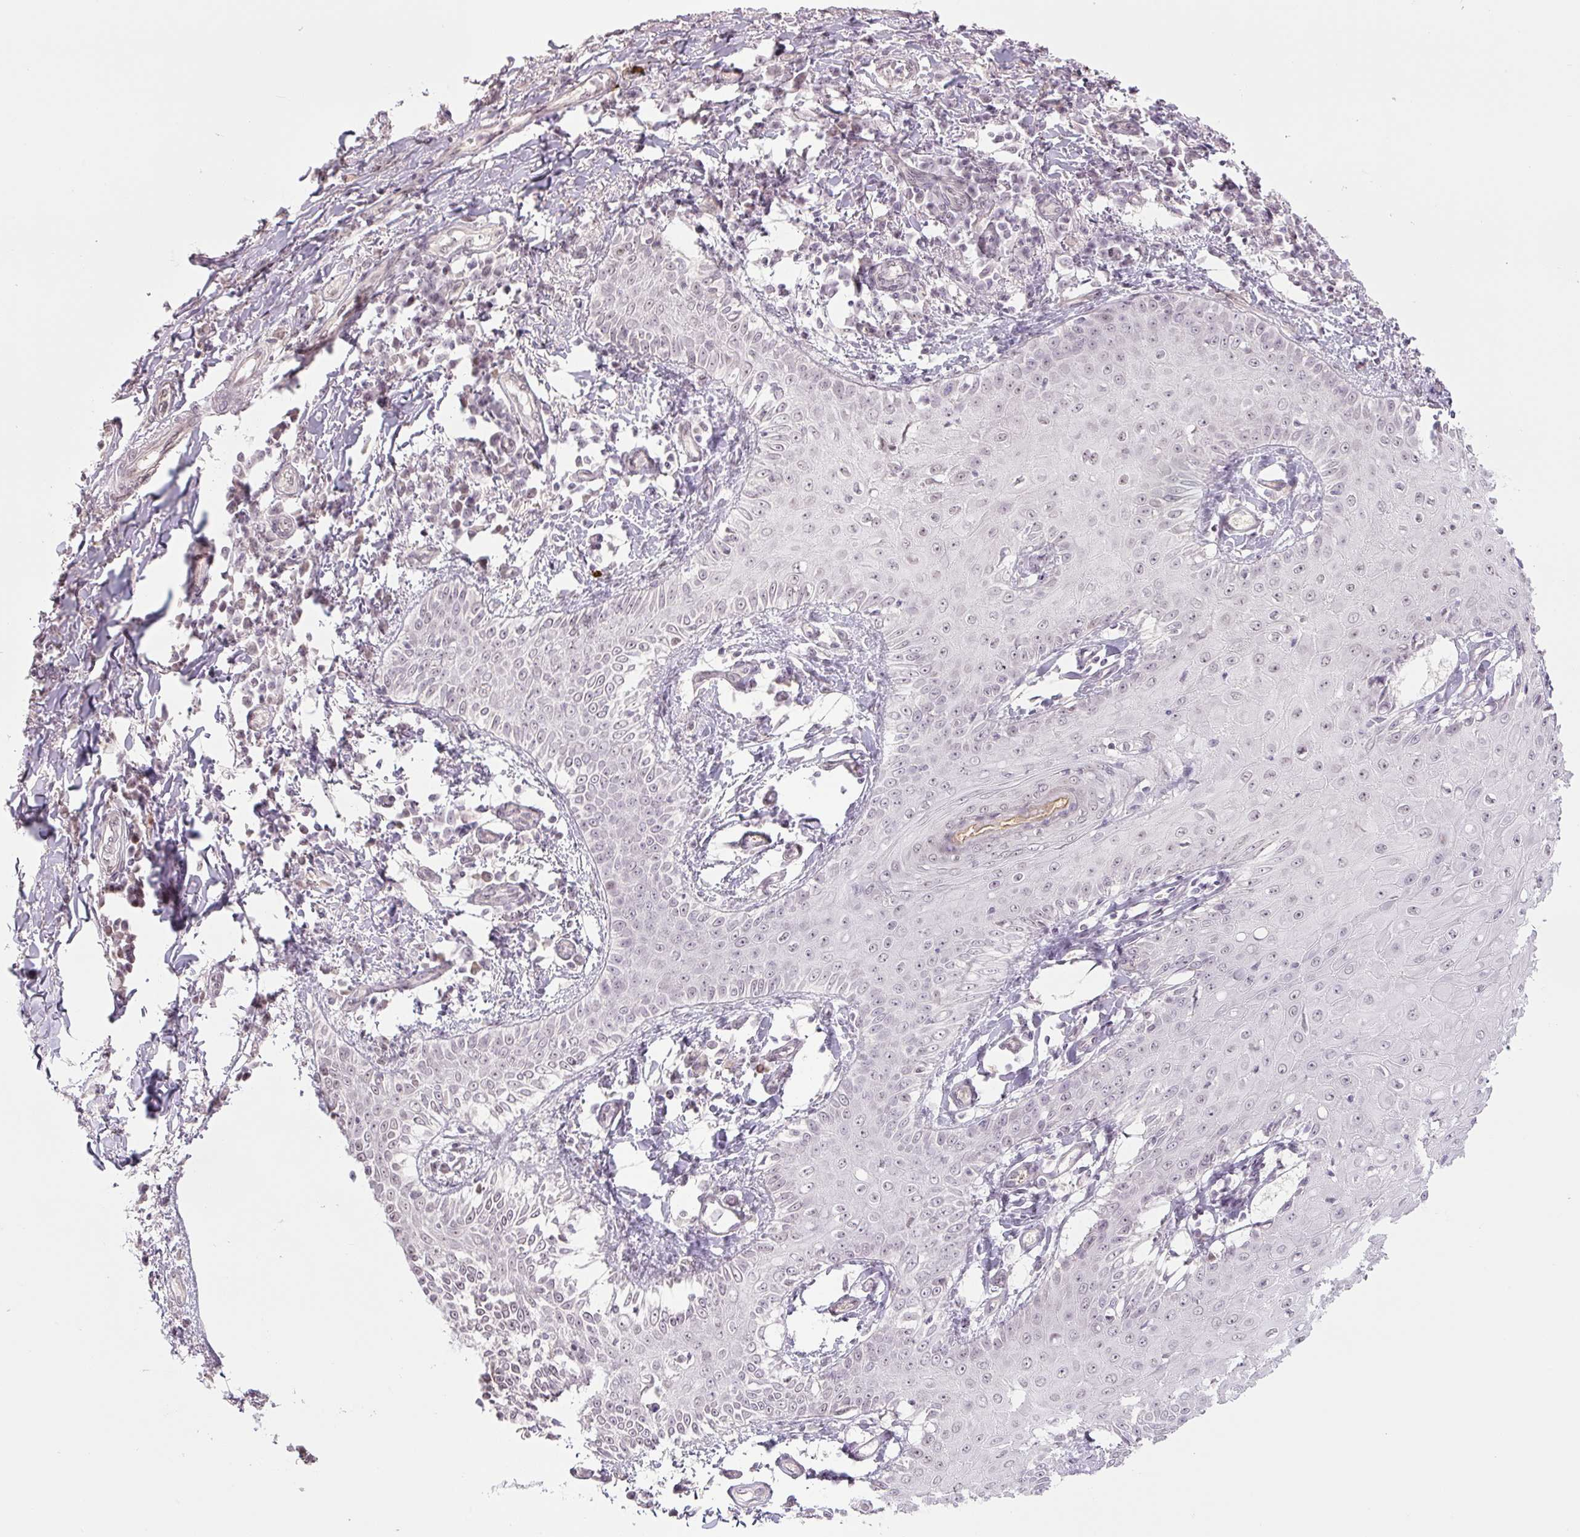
{"staining": {"intensity": "moderate", "quantity": "<25%", "location": "nuclear"}, "tissue": "skin cancer", "cell_type": "Tumor cells", "image_type": "cancer", "snomed": [{"axis": "morphology", "description": "Squamous cell carcinoma, NOS"}, {"axis": "topography", "description": "Skin"}], "caption": "Immunohistochemical staining of squamous cell carcinoma (skin) shows low levels of moderate nuclear protein positivity in about <25% of tumor cells.", "gene": "TCFL5", "patient": {"sex": "male", "age": 70}}